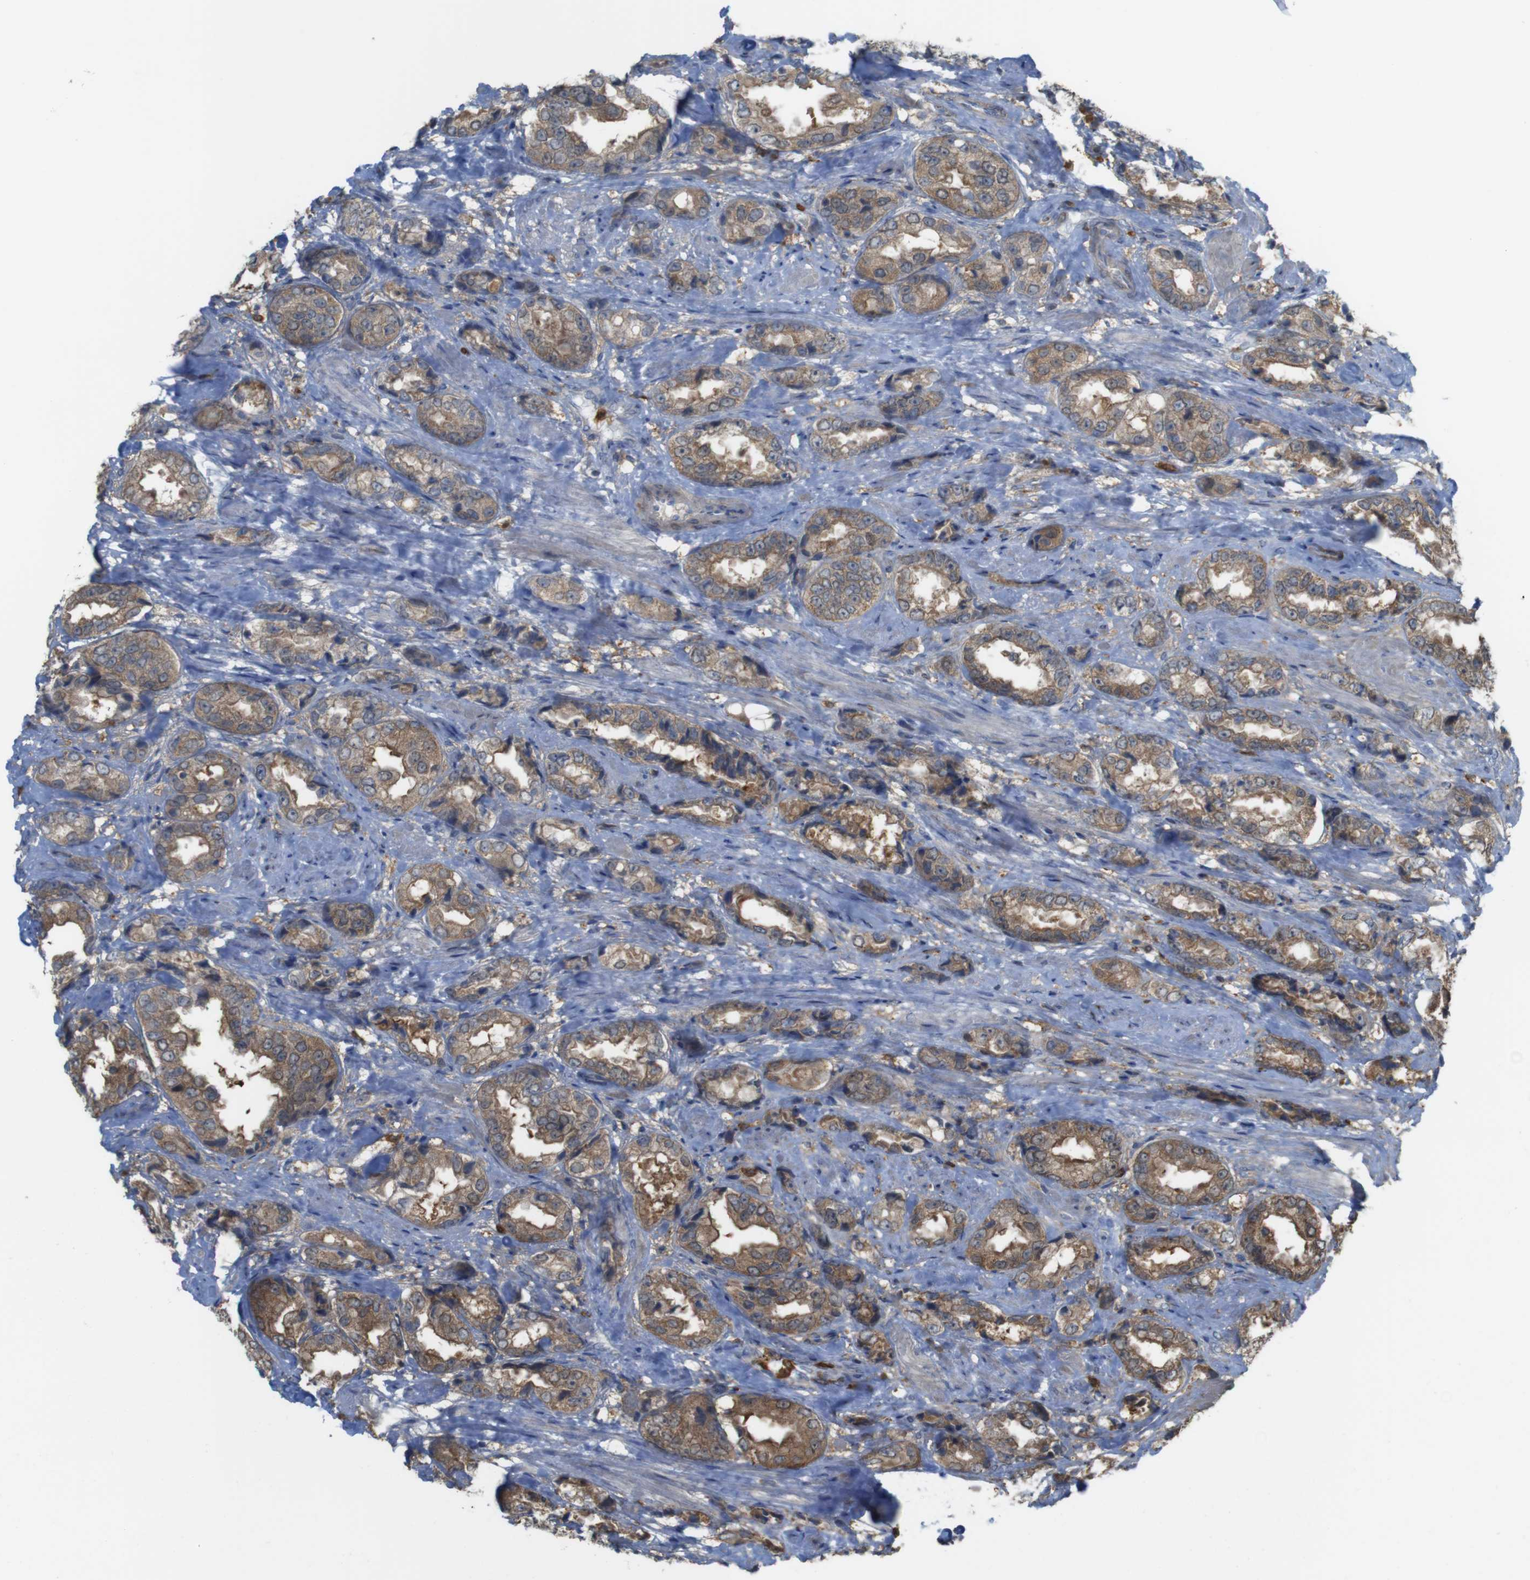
{"staining": {"intensity": "moderate", "quantity": ">75%", "location": "cytoplasmic/membranous"}, "tissue": "prostate cancer", "cell_type": "Tumor cells", "image_type": "cancer", "snomed": [{"axis": "morphology", "description": "Adenocarcinoma, High grade"}, {"axis": "topography", "description": "Prostate"}], "caption": "Immunohistochemistry of human prostate cancer shows medium levels of moderate cytoplasmic/membranous expression in approximately >75% of tumor cells.", "gene": "PRKCD", "patient": {"sex": "male", "age": 61}}